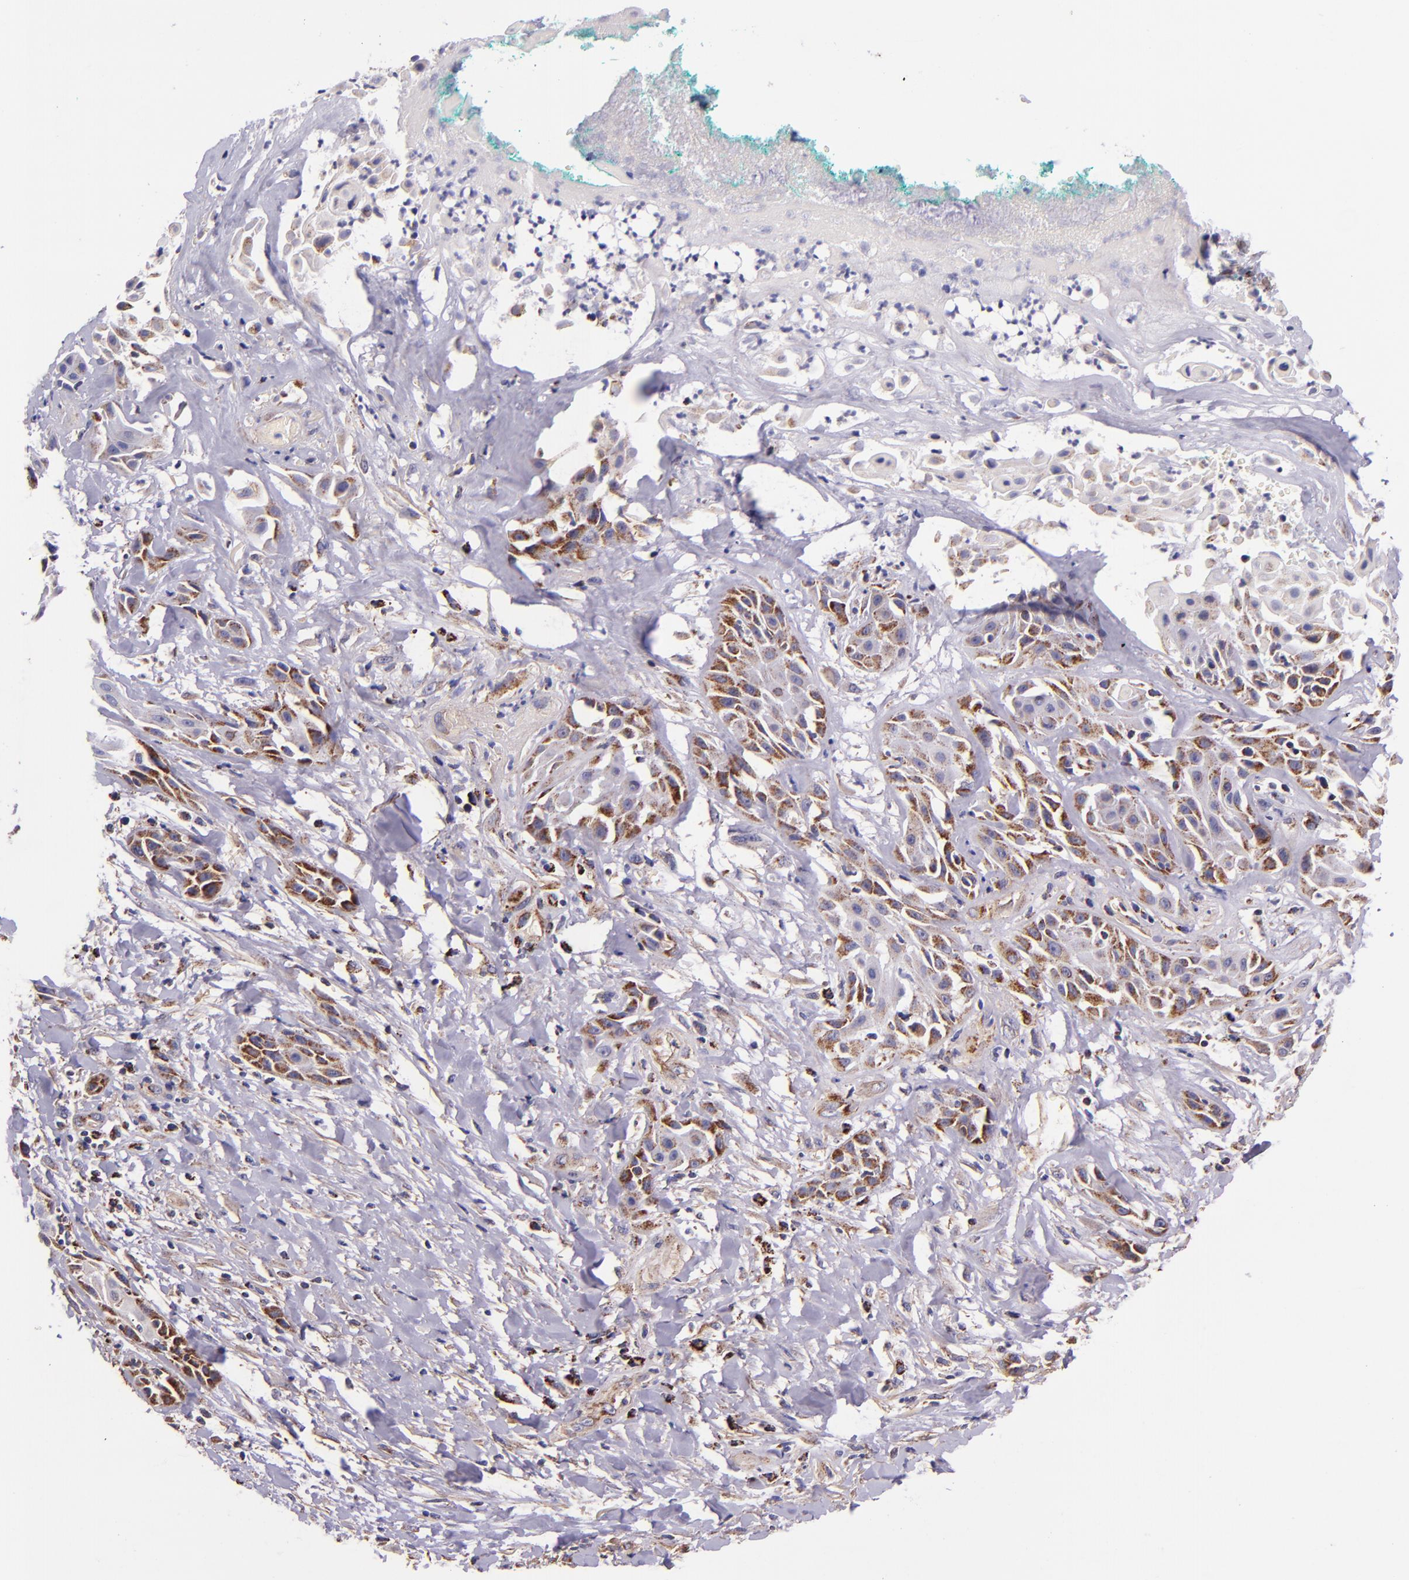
{"staining": {"intensity": "moderate", "quantity": "25%-75%", "location": "cytoplasmic/membranous"}, "tissue": "skin cancer", "cell_type": "Tumor cells", "image_type": "cancer", "snomed": [{"axis": "morphology", "description": "Squamous cell carcinoma, NOS"}, {"axis": "topography", "description": "Skin"}, {"axis": "topography", "description": "Anal"}], "caption": "Human skin squamous cell carcinoma stained with a protein marker demonstrates moderate staining in tumor cells.", "gene": "IDH3G", "patient": {"sex": "male", "age": 64}}